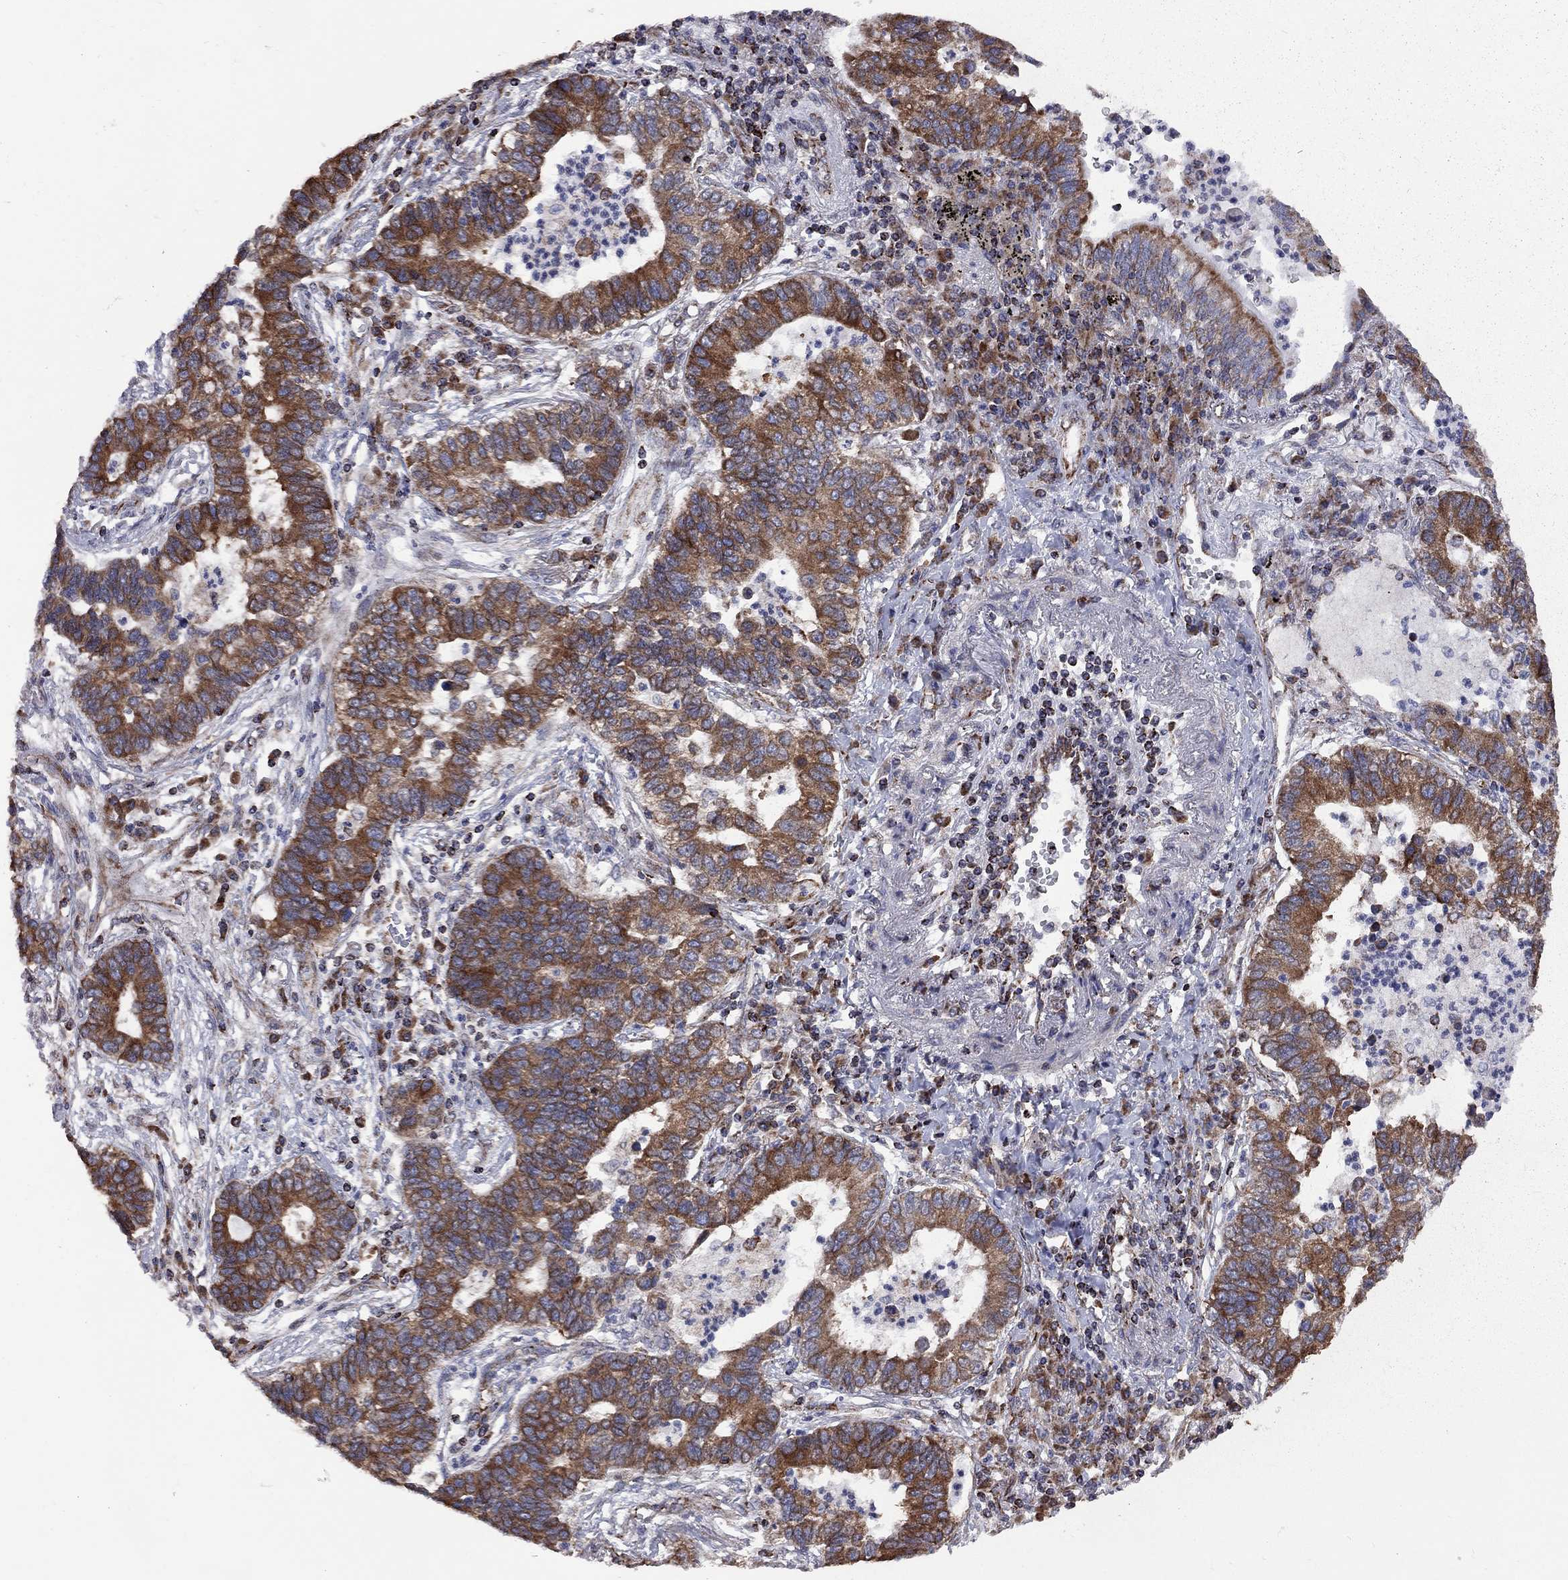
{"staining": {"intensity": "moderate", "quantity": "25%-75%", "location": "cytoplasmic/membranous"}, "tissue": "lung cancer", "cell_type": "Tumor cells", "image_type": "cancer", "snomed": [{"axis": "morphology", "description": "Adenocarcinoma, NOS"}, {"axis": "topography", "description": "Lung"}], "caption": "Lung cancer stained with immunohistochemistry (IHC) exhibits moderate cytoplasmic/membranous expression in approximately 25%-75% of tumor cells.", "gene": "CLPTM1", "patient": {"sex": "female", "age": 57}}